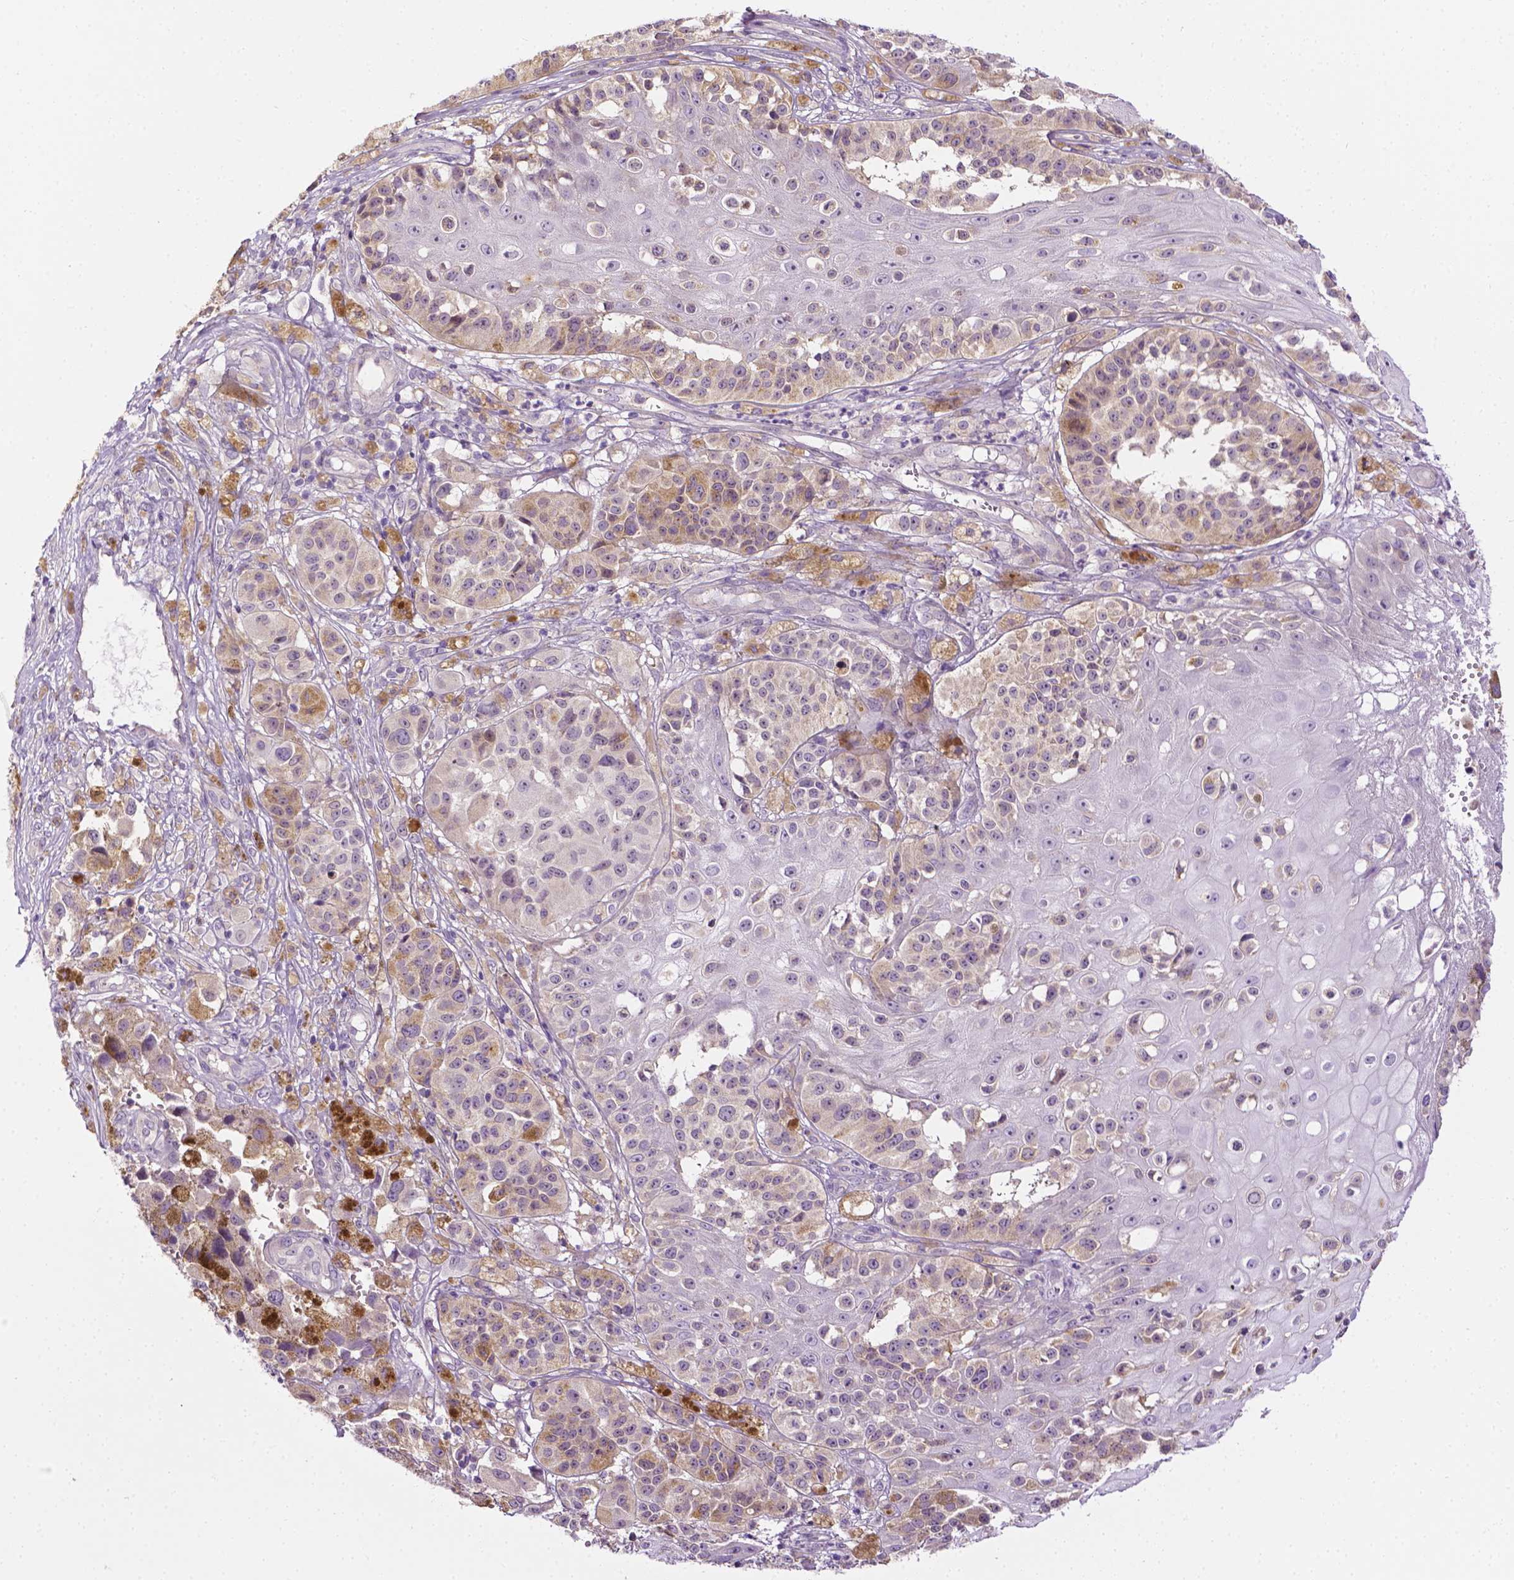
{"staining": {"intensity": "negative", "quantity": "none", "location": "none"}, "tissue": "melanoma", "cell_type": "Tumor cells", "image_type": "cancer", "snomed": [{"axis": "morphology", "description": "Malignant melanoma, NOS"}, {"axis": "topography", "description": "Skin"}], "caption": "IHC of human melanoma displays no expression in tumor cells.", "gene": "MCOLN3", "patient": {"sex": "female", "age": 58}}